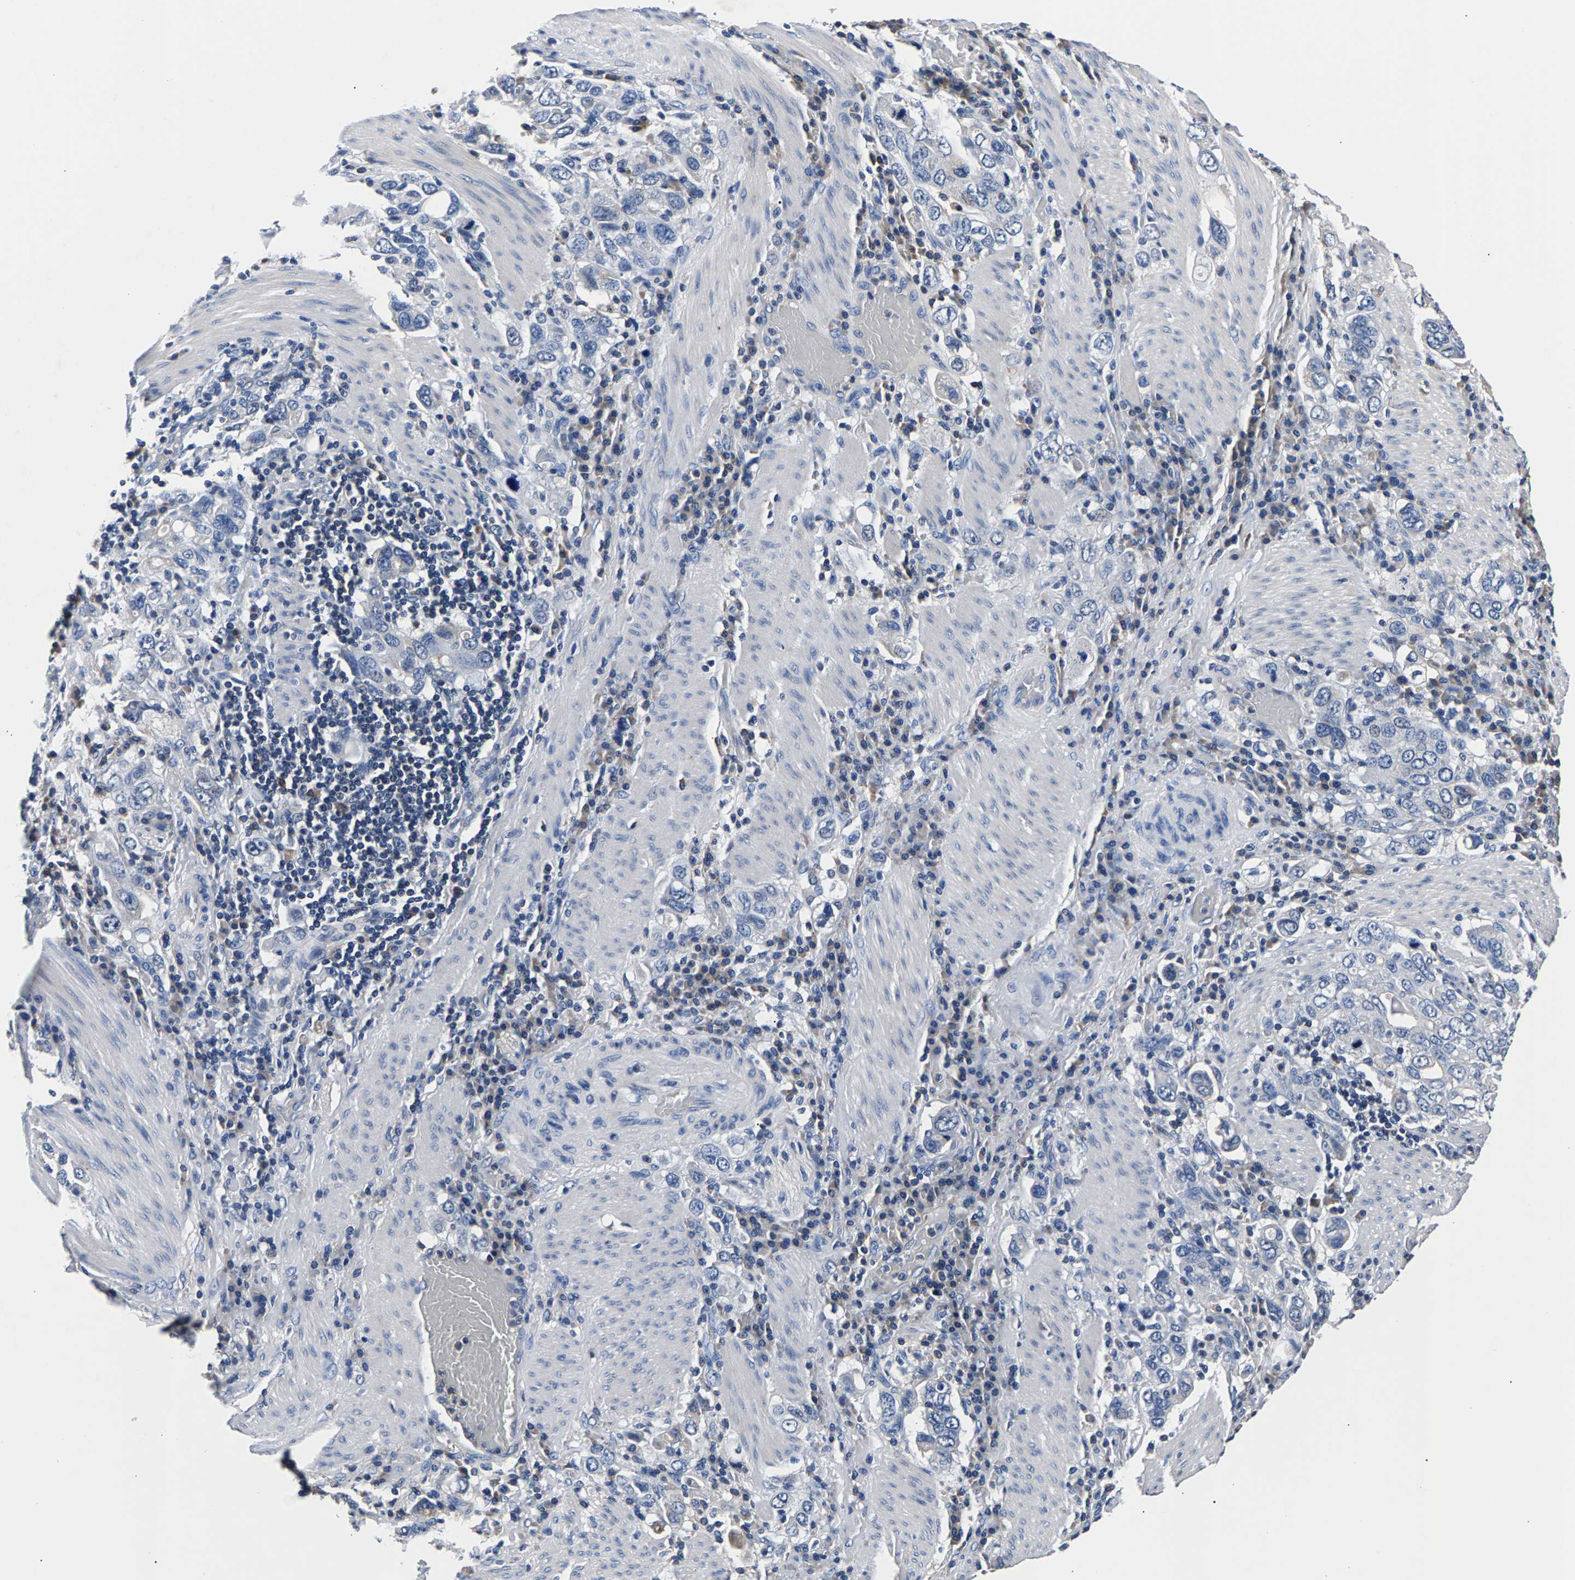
{"staining": {"intensity": "negative", "quantity": "none", "location": "none"}, "tissue": "stomach cancer", "cell_type": "Tumor cells", "image_type": "cancer", "snomed": [{"axis": "morphology", "description": "Adenocarcinoma, NOS"}, {"axis": "topography", "description": "Stomach, upper"}], "caption": "A photomicrograph of human stomach cancer is negative for staining in tumor cells. Brightfield microscopy of IHC stained with DAB (3,3'-diaminobenzidine) (brown) and hematoxylin (blue), captured at high magnification.", "gene": "PHF24", "patient": {"sex": "male", "age": 62}}